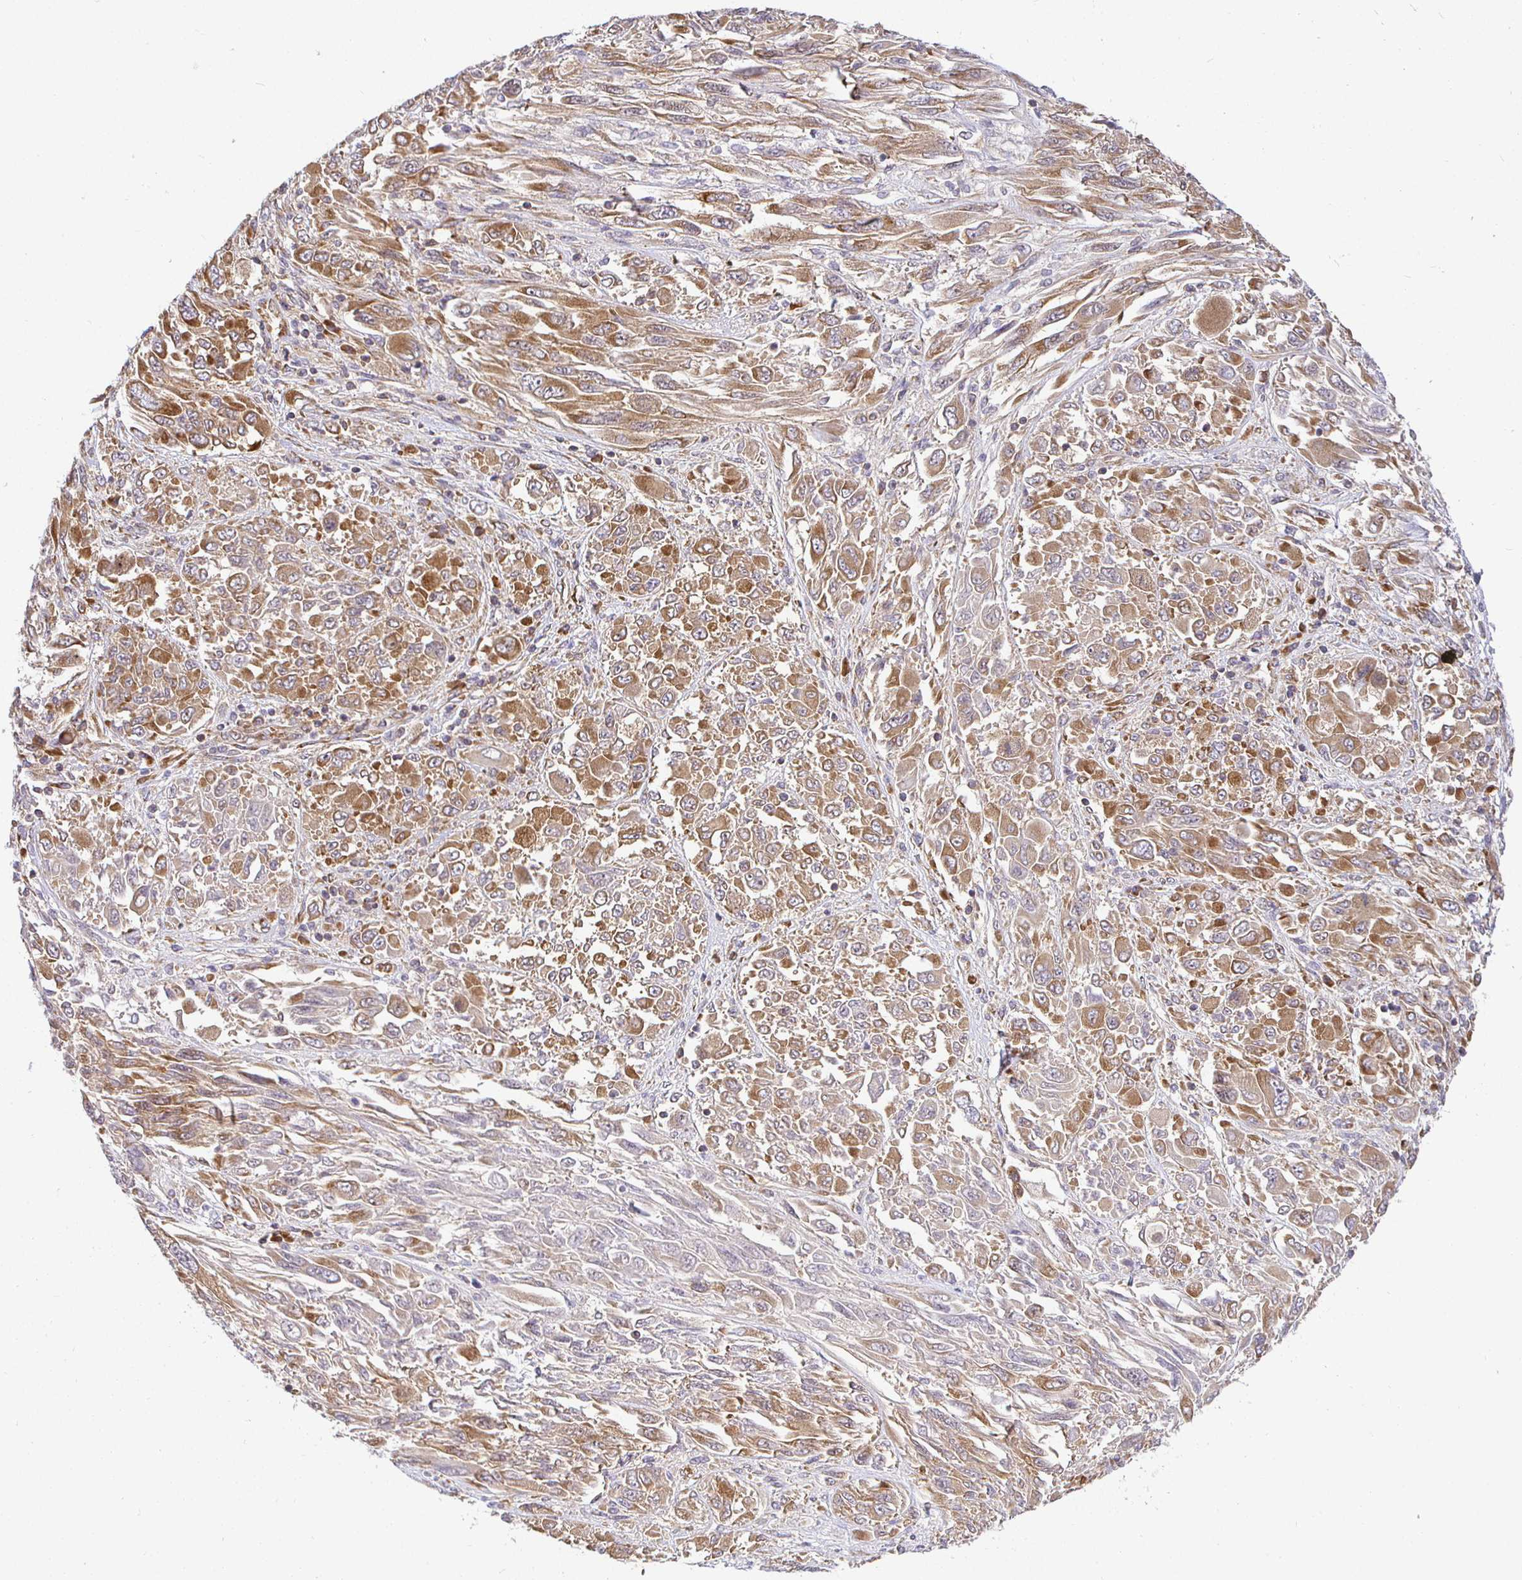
{"staining": {"intensity": "moderate", "quantity": "25%-75%", "location": "cytoplasmic/membranous"}, "tissue": "melanoma", "cell_type": "Tumor cells", "image_type": "cancer", "snomed": [{"axis": "morphology", "description": "Malignant melanoma, NOS"}, {"axis": "topography", "description": "Skin"}], "caption": "Melanoma was stained to show a protein in brown. There is medium levels of moderate cytoplasmic/membranous expression in about 25%-75% of tumor cells.", "gene": "IRAK1", "patient": {"sex": "female", "age": 91}}